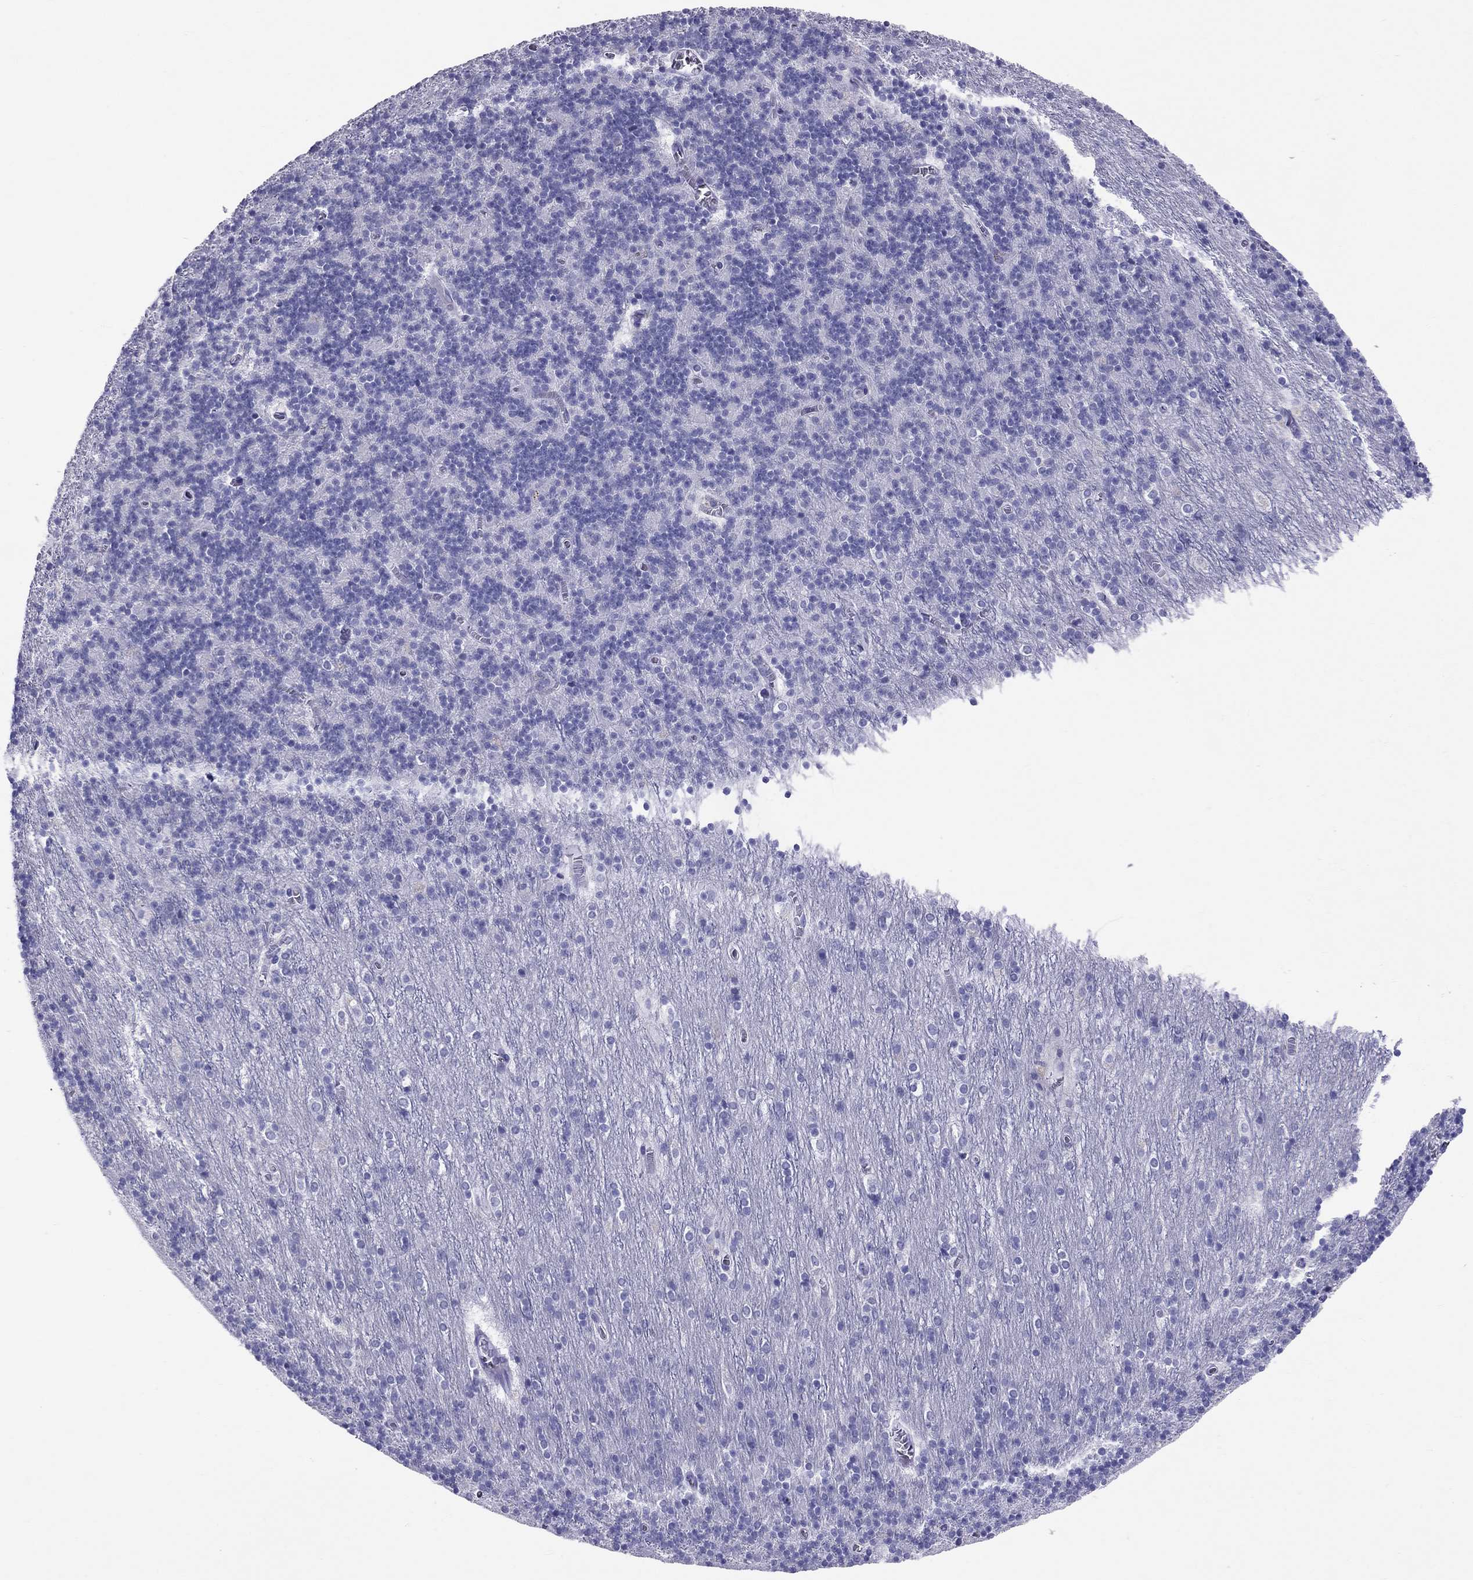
{"staining": {"intensity": "negative", "quantity": "none", "location": "none"}, "tissue": "cerebellum", "cell_type": "Cells in granular layer", "image_type": "normal", "snomed": [{"axis": "morphology", "description": "Normal tissue, NOS"}, {"axis": "topography", "description": "Cerebellum"}], "caption": "DAB immunohistochemical staining of benign human cerebellum displays no significant expression in cells in granular layer. Brightfield microscopy of IHC stained with DAB (3,3'-diaminobenzidine) (brown) and hematoxylin (blue), captured at high magnification.", "gene": "AVPR1B", "patient": {"sex": "male", "age": 70}}